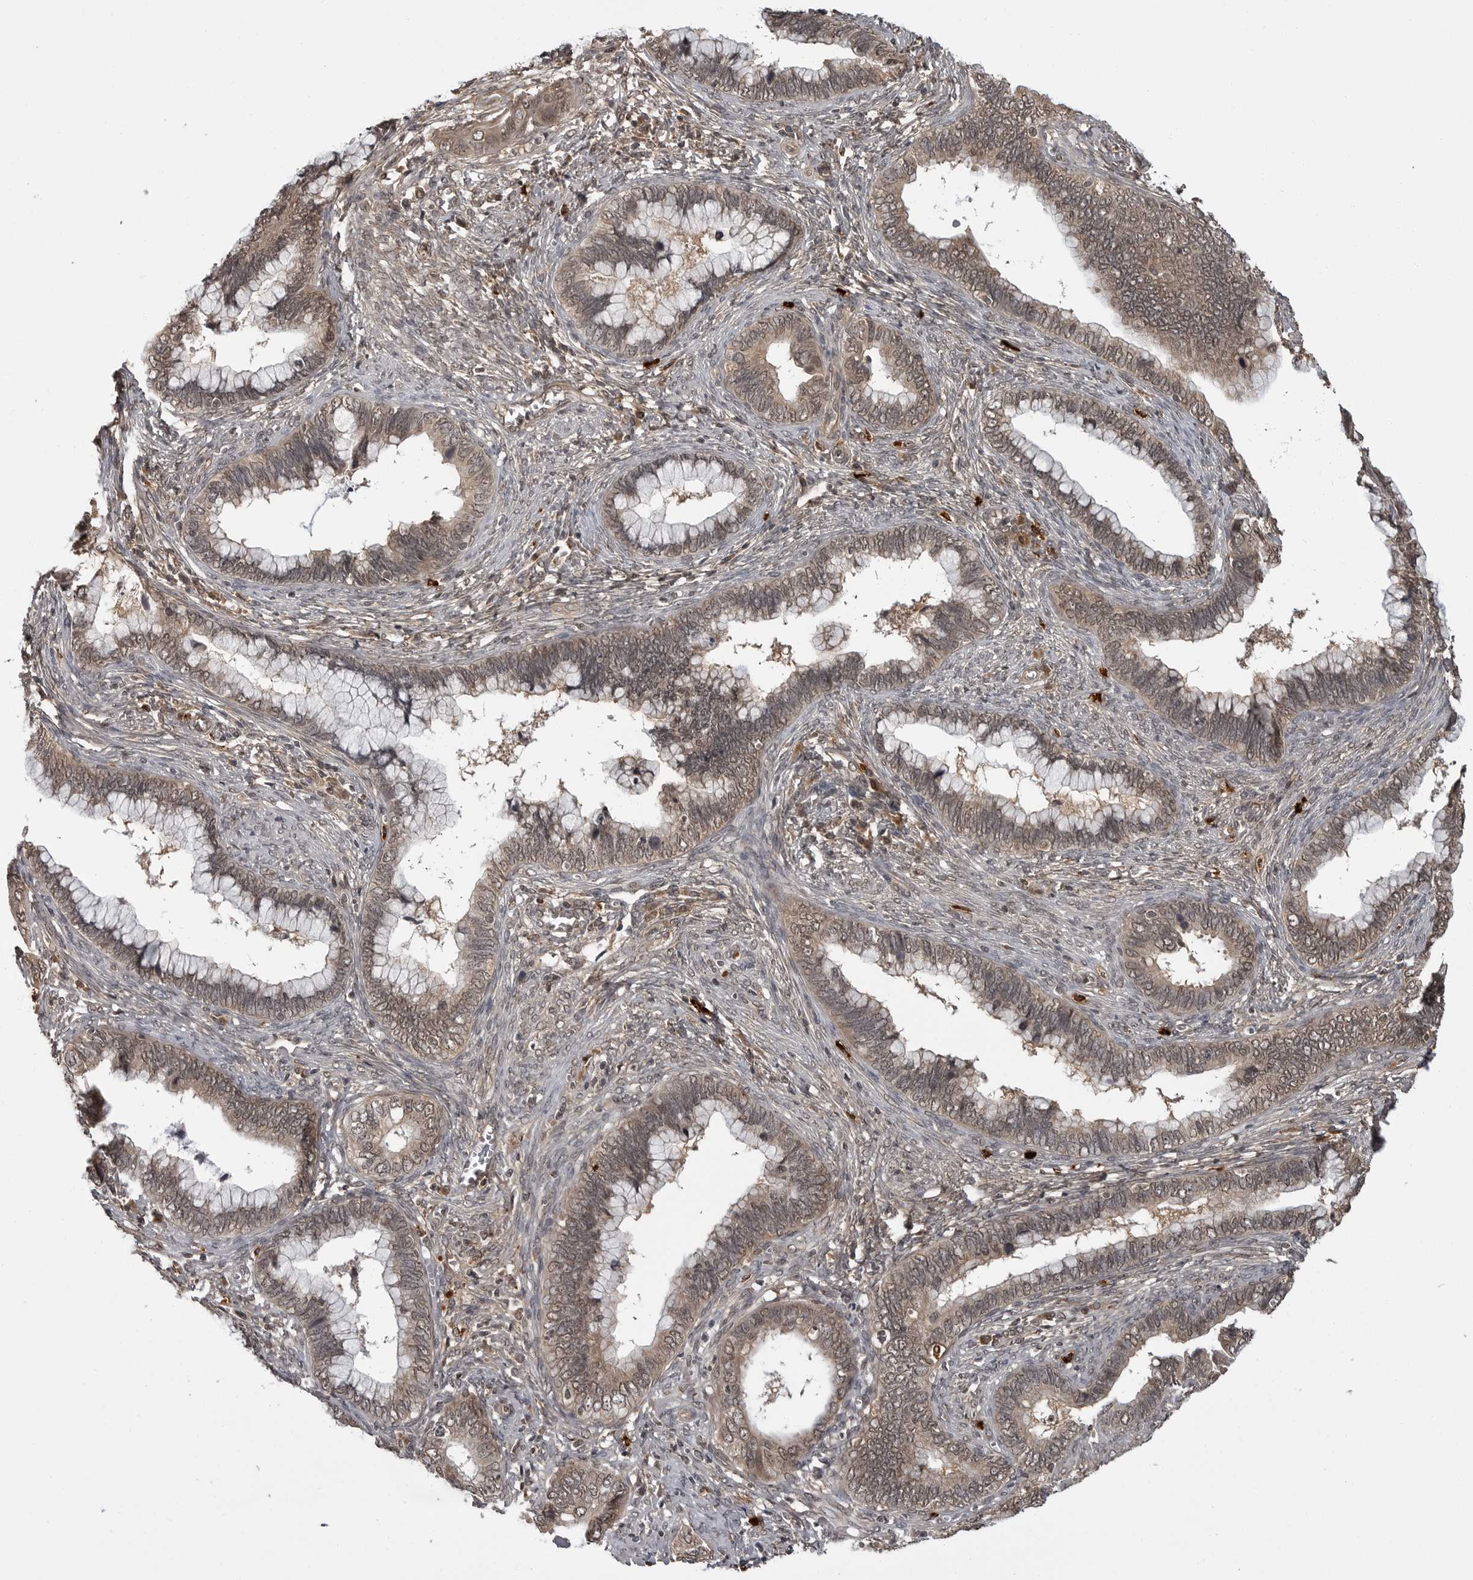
{"staining": {"intensity": "weak", "quantity": ">75%", "location": "cytoplasmic/membranous,nuclear"}, "tissue": "cervical cancer", "cell_type": "Tumor cells", "image_type": "cancer", "snomed": [{"axis": "morphology", "description": "Adenocarcinoma, NOS"}, {"axis": "topography", "description": "Cervix"}], "caption": "Tumor cells reveal weak cytoplasmic/membranous and nuclear staining in approximately >75% of cells in cervical adenocarcinoma. (DAB = brown stain, brightfield microscopy at high magnification).", "gene": "IL24", "patient": {"sex": "female", "age": 44}}